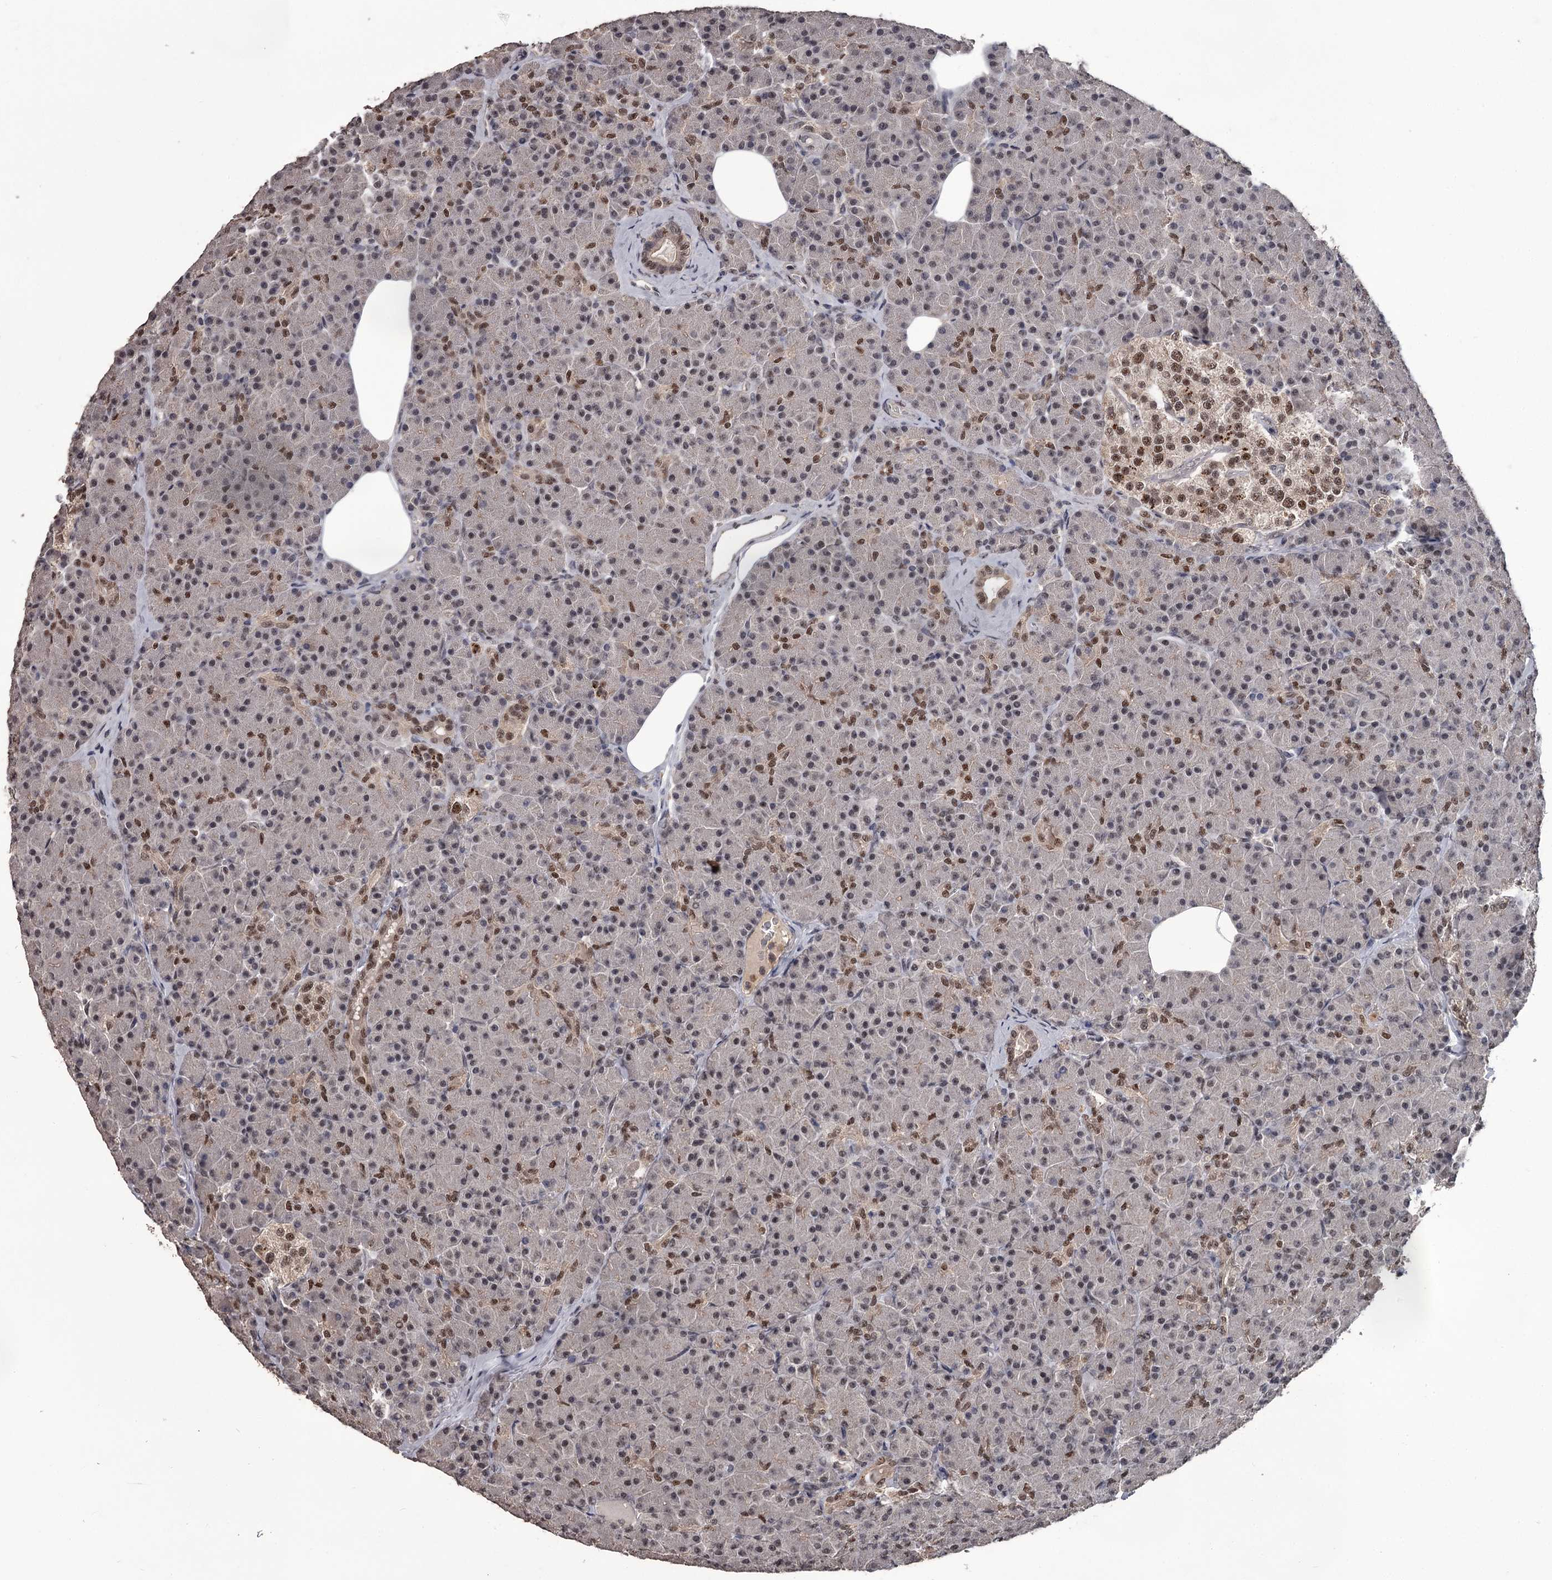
{"staining": {"intensity": "moderate", "quantity": "25%-75%", "location": "nuclear"}, "tissue": "pancreas", "cell_type": "Exocrine glandular cells", "image_type": "normal", "snomed": [{"axis": "morphology", "description": "Normal tissue, NOS"}, {"axis": "topography", "description": "Pancreas"}], "caption": "Moderate nuclear positivity is seen in approximately 25%-75% of exocrine glandular cells in normal pancreas.", "gene": "PRPF40B", "patient": {"sex": "female", "age": 43}}